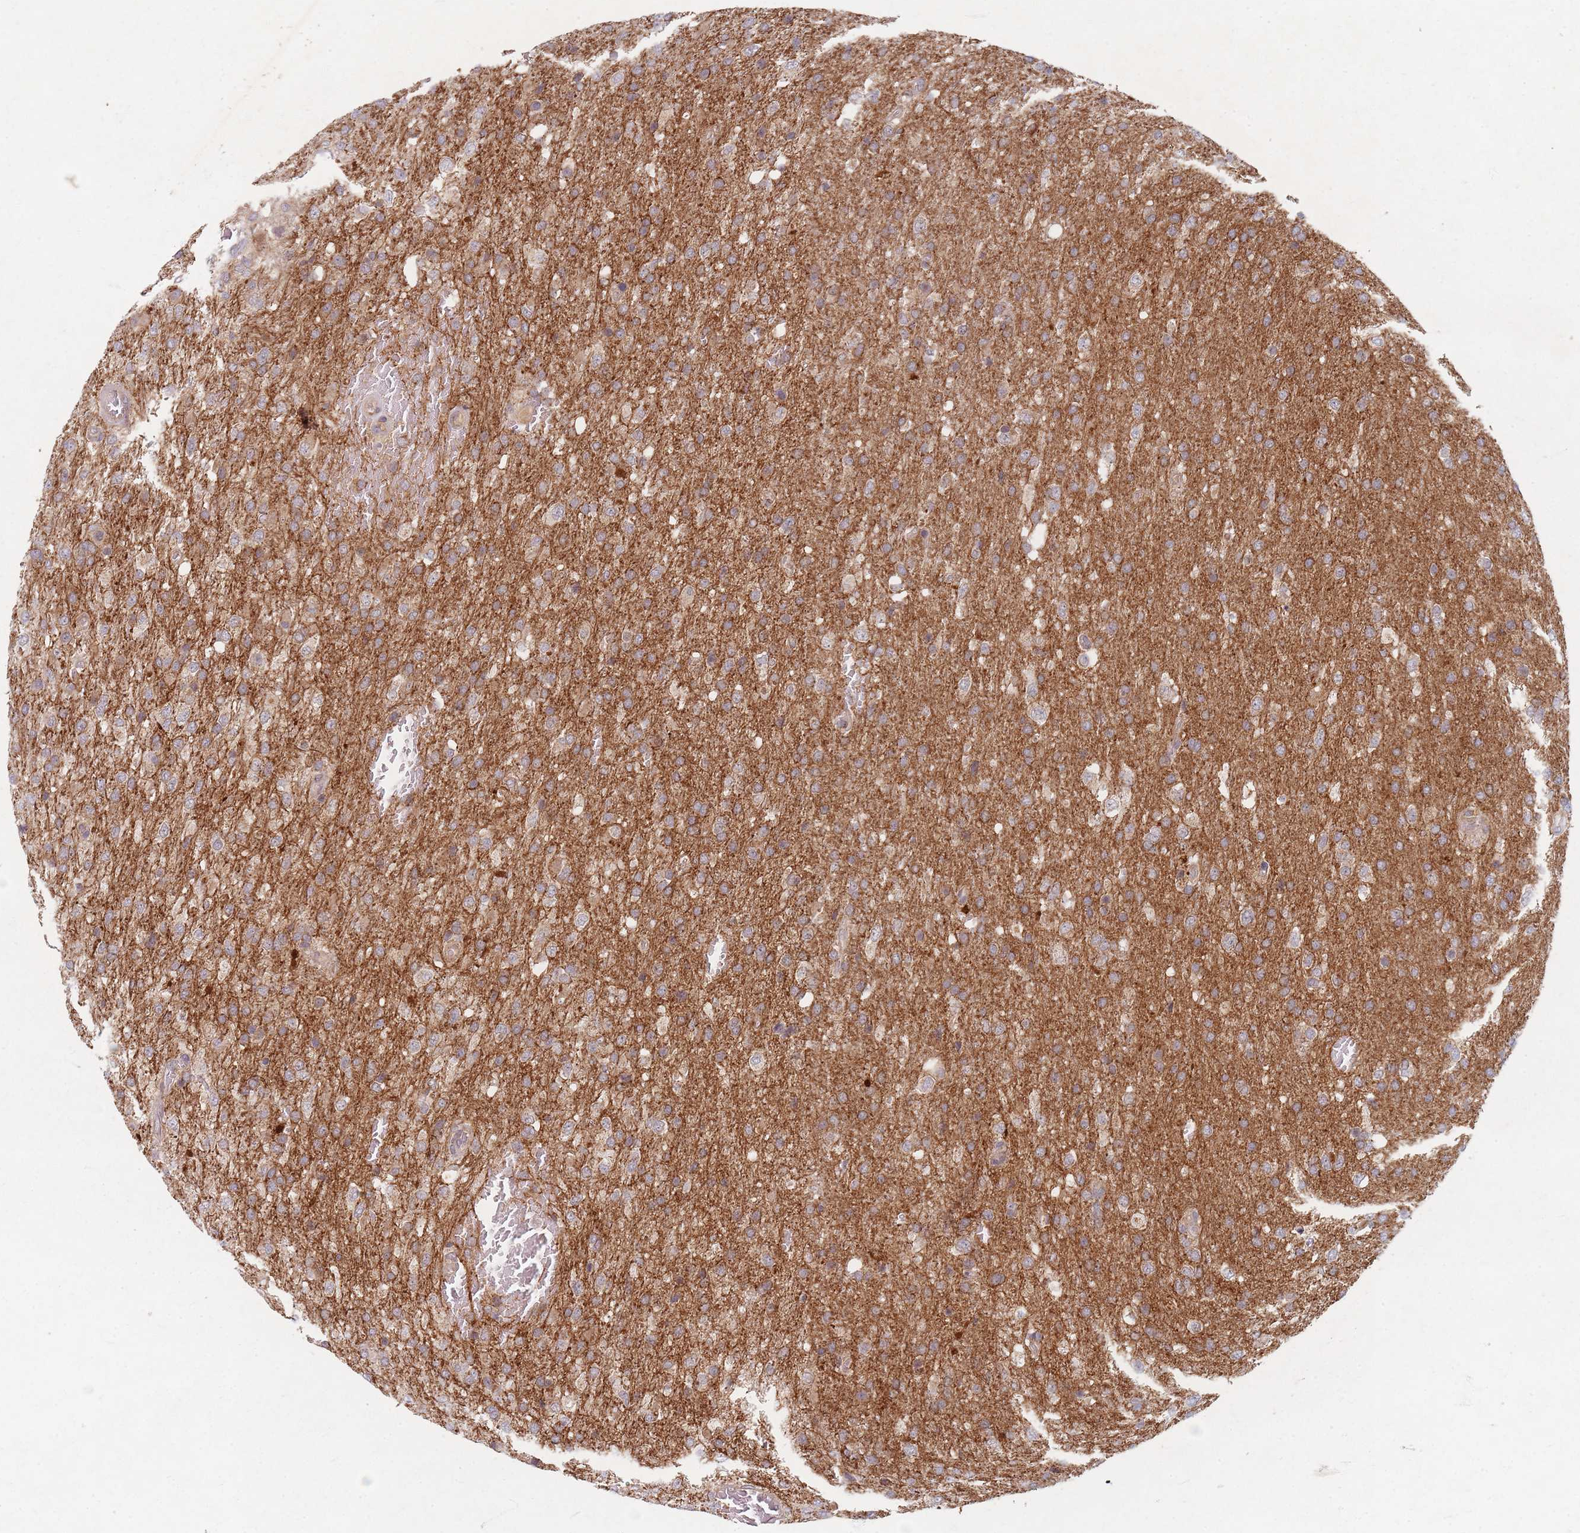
{"staining": {"intensity": "moderate", "quantity": ">75%", "location": "cytoplasmic/membranous"}, "tissue": "glioma", "cell_type": "Tumor cells", "image_type": "cancer", "snomed": [{"axis": "morphology", "description": "Glioma, malignant, High grade"}, {"axis": "topography", "description": "Brain"}], "caption": "An immunohistochemistry (IHC) image of tumor tissue is shown. Protein staining in brown labels moderate cytoplasmic/membranous positivity in malignant high-grade glioma within tumor cells. (IHC, brightfield microscopy, high magnification).", "gene": "RADX", "patient": {"sex": "female", "age": 74}}